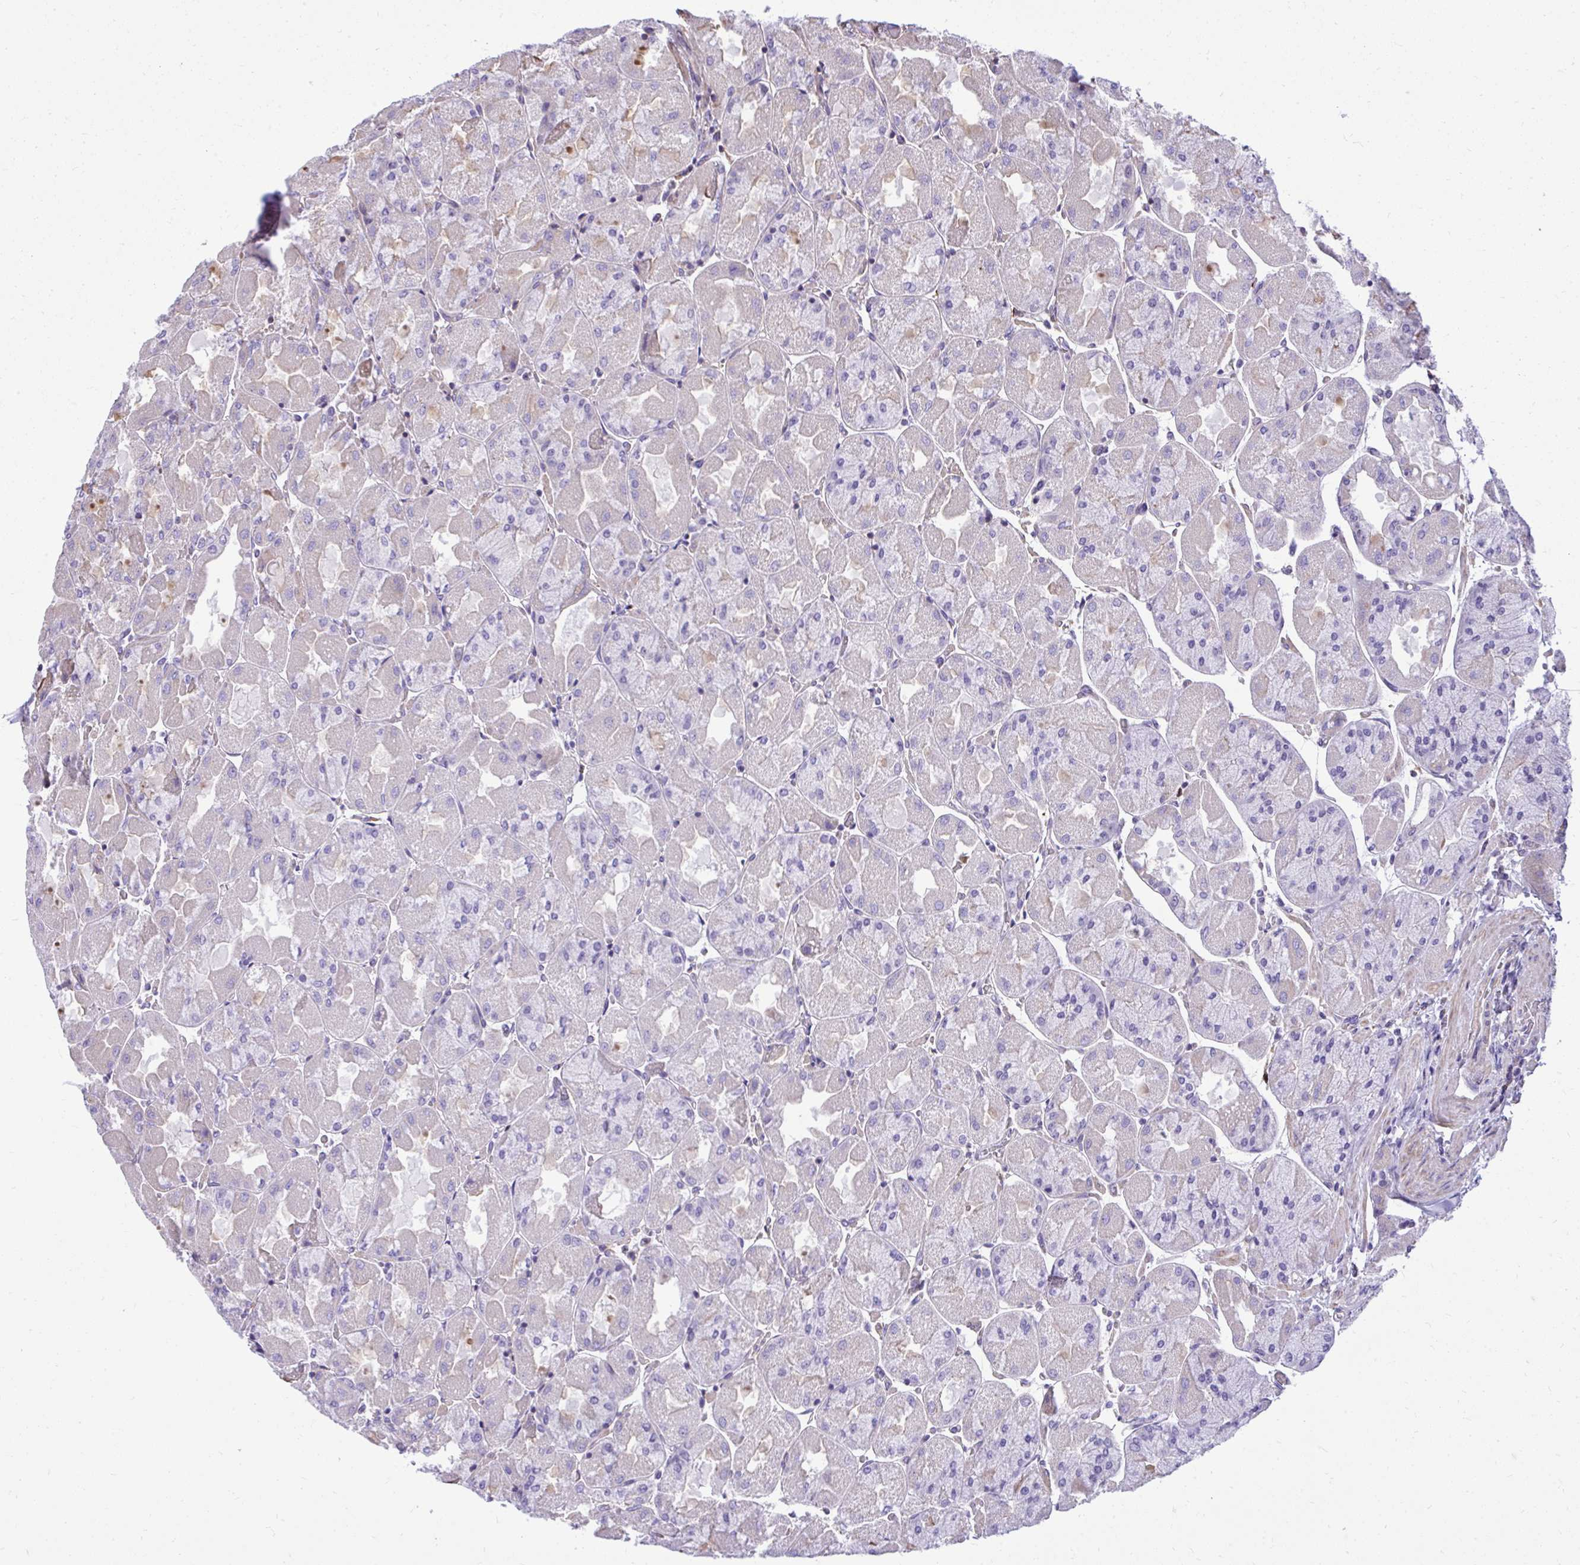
{"staining": {"intensity": "negative", "quantity": "none", "location": "none"}, "tissue": "stomach", "cell_type": "Glandular cells", "image_type": "normal", "snomed": [{"axis": "morphology", "description": "Normal tissue, NOS"}, {"axis": "topography", "description": "Stomach"}], "caption": "The micrograph demonstrates no staining of glandular cells in benign stomach. Nuclei are stained in blue.", "gene": "GRK4", "patient": {"sex": "female", "age": 61}}